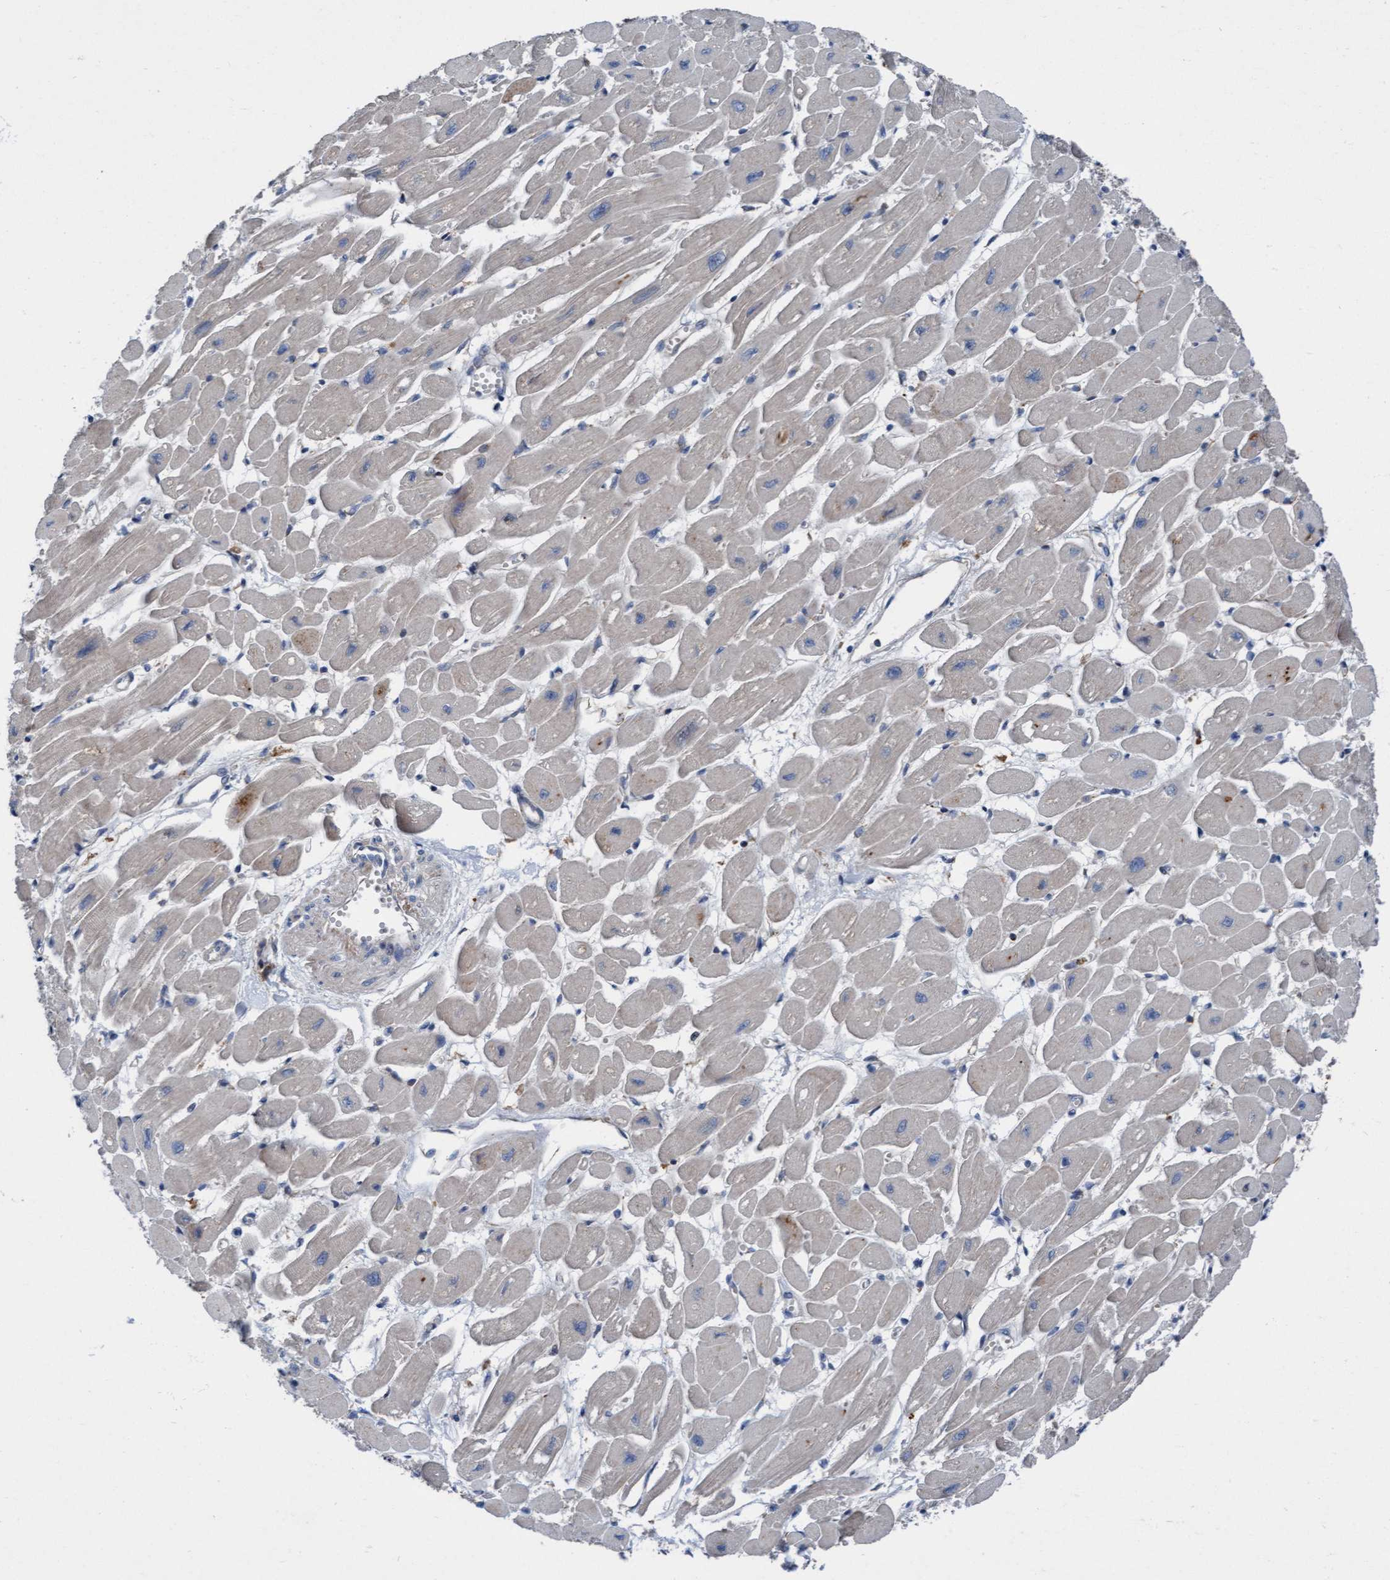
{"staining": {"intensity": "weak", "quantity": ">75%", "location": "cytoplasmic/membranous"}, "tissue": "heart muscle", "cell_type": "Cardiomyocytes", "image_type": "normal", "snomed": [{"axis": "morphology", "description": "Normal tissue, NOS"}, {"axis": "topography", "description": "Heart"}], "caption": "Immunohistochemistry micrograph of benign heart muscle stained for a protein (brown), which demonstrates low levels of weak cytoplasmic/membranous positivity in approximately >75% of cardiomyocytes.", "gene": "KLHL26", "patient": {"sex": "female", "age": 54}}